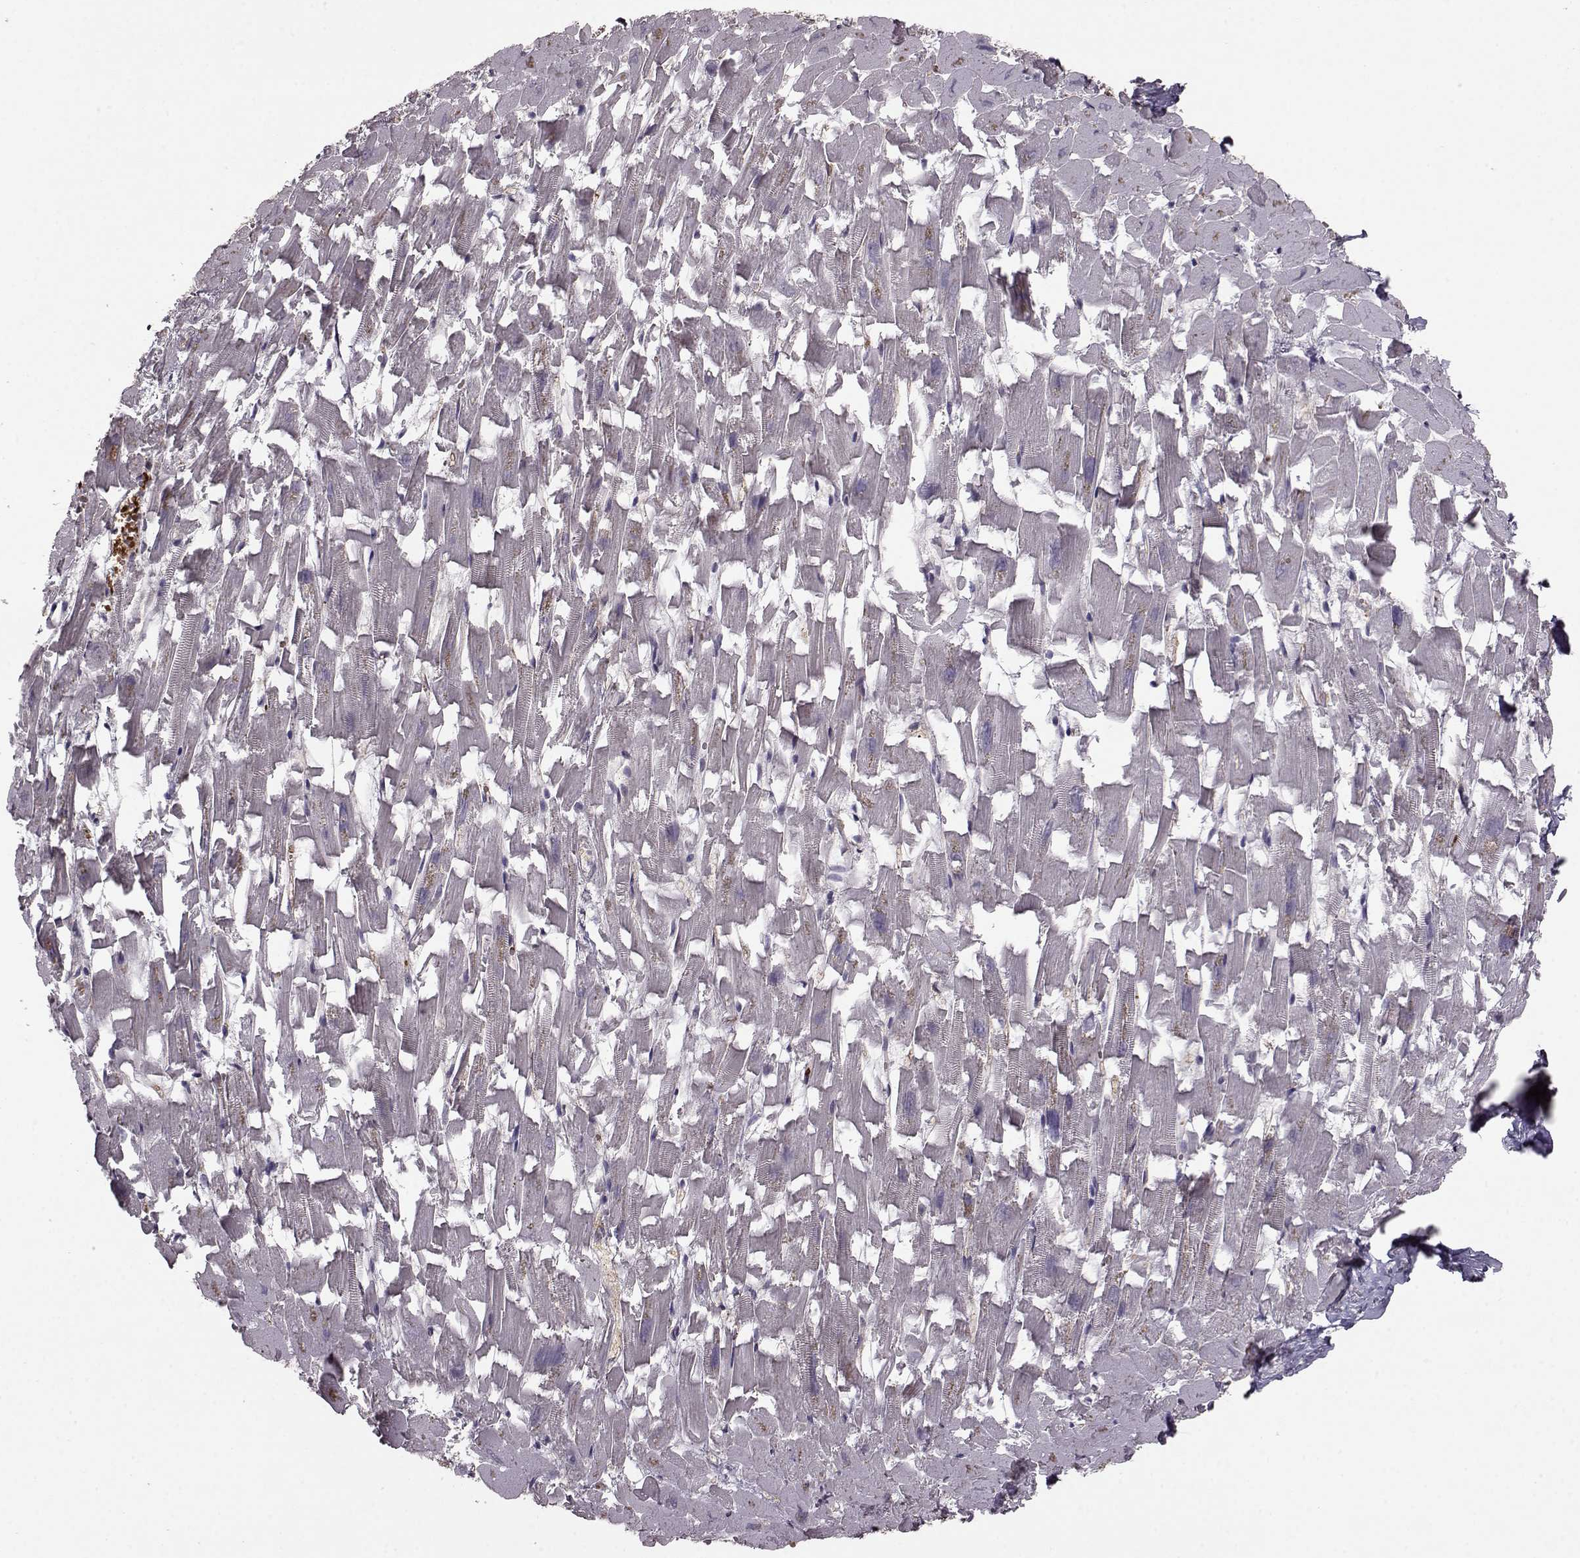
{"staining": {"intensity": "negative", "quantity": "none", "location": "none"}, "tissue": "heart muscle", "cell_type": "Cardiomyocytes", "image_type": "normal", "snomed": [{"axis": "morphology", "description": "Normal tissue, NOS"}, {"axis": "topography", "description": "Heart"}], "caption": "An immunohistochemistry (IHC) micrograph of normal heart muscle is shown. There is no staining in cardiomyocytes of heart muscle. The staining was performed using DAB (3,3'-diaminobenzidine) to visualize the protein expression in brown, while the nuclei were stained in blue with hematoxylin (Magnification: 20x).", "gene": "PROP1", "patient": {"sex": "female", "age": 64}}